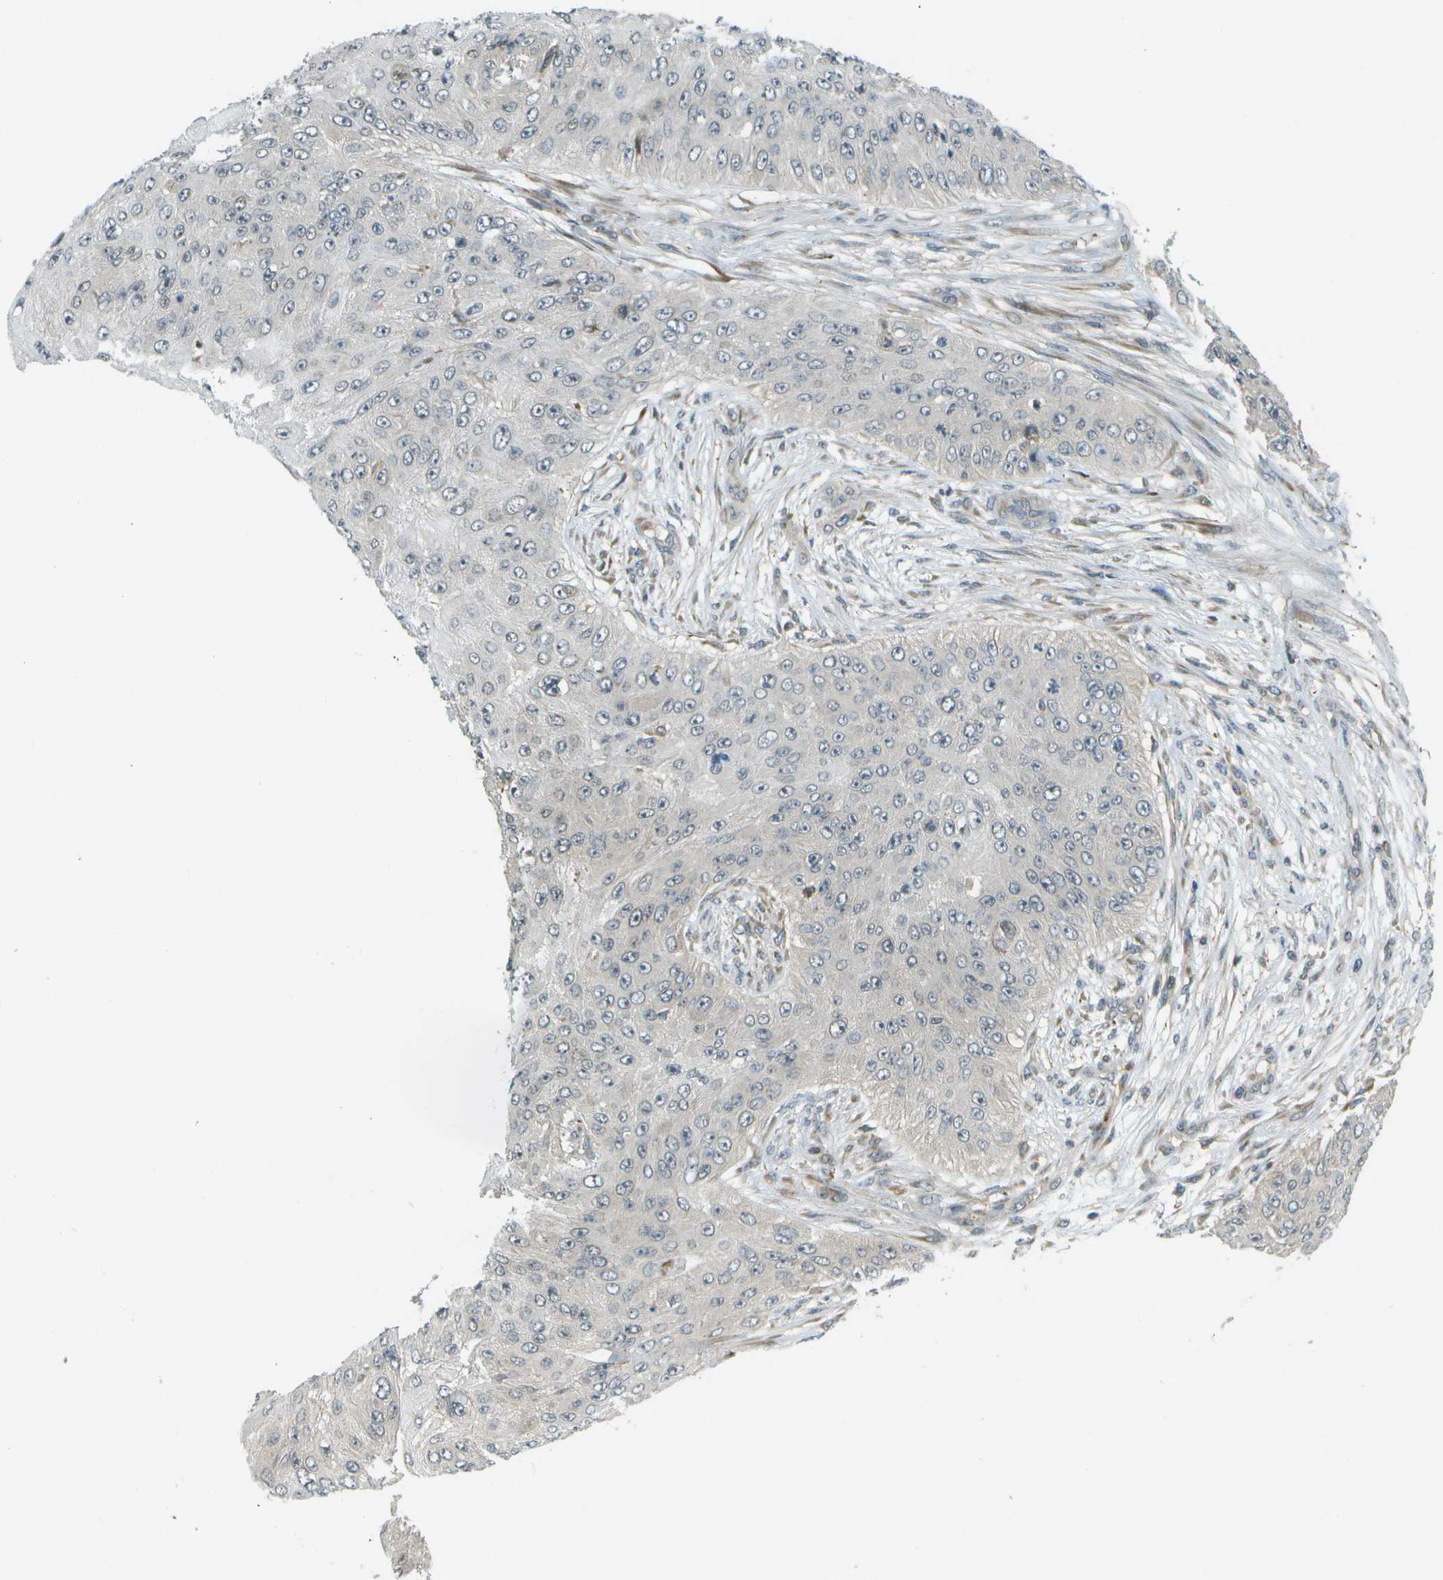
{"staining": {"intensity": "negative", "quantity": "none", "location": "none"}, "tissue": "skin cancer", "cell_type": "Tumor cells", "image_type": "cancer", "snomed": [{"axis": "morphology", "description": "Squamous cell carcinoma, NOS"}, {"axis": "topography", "description": "Skin"}], "caption": "A micrograph of skin cancer stained for a protein shows no brown staining in tumor cells. The staining is performed using DAB brown chromogen with nuclei counter-stained in using hematoxylin.", "gene": "WNK2", "patient": {"sex": "female", "age": 80}}